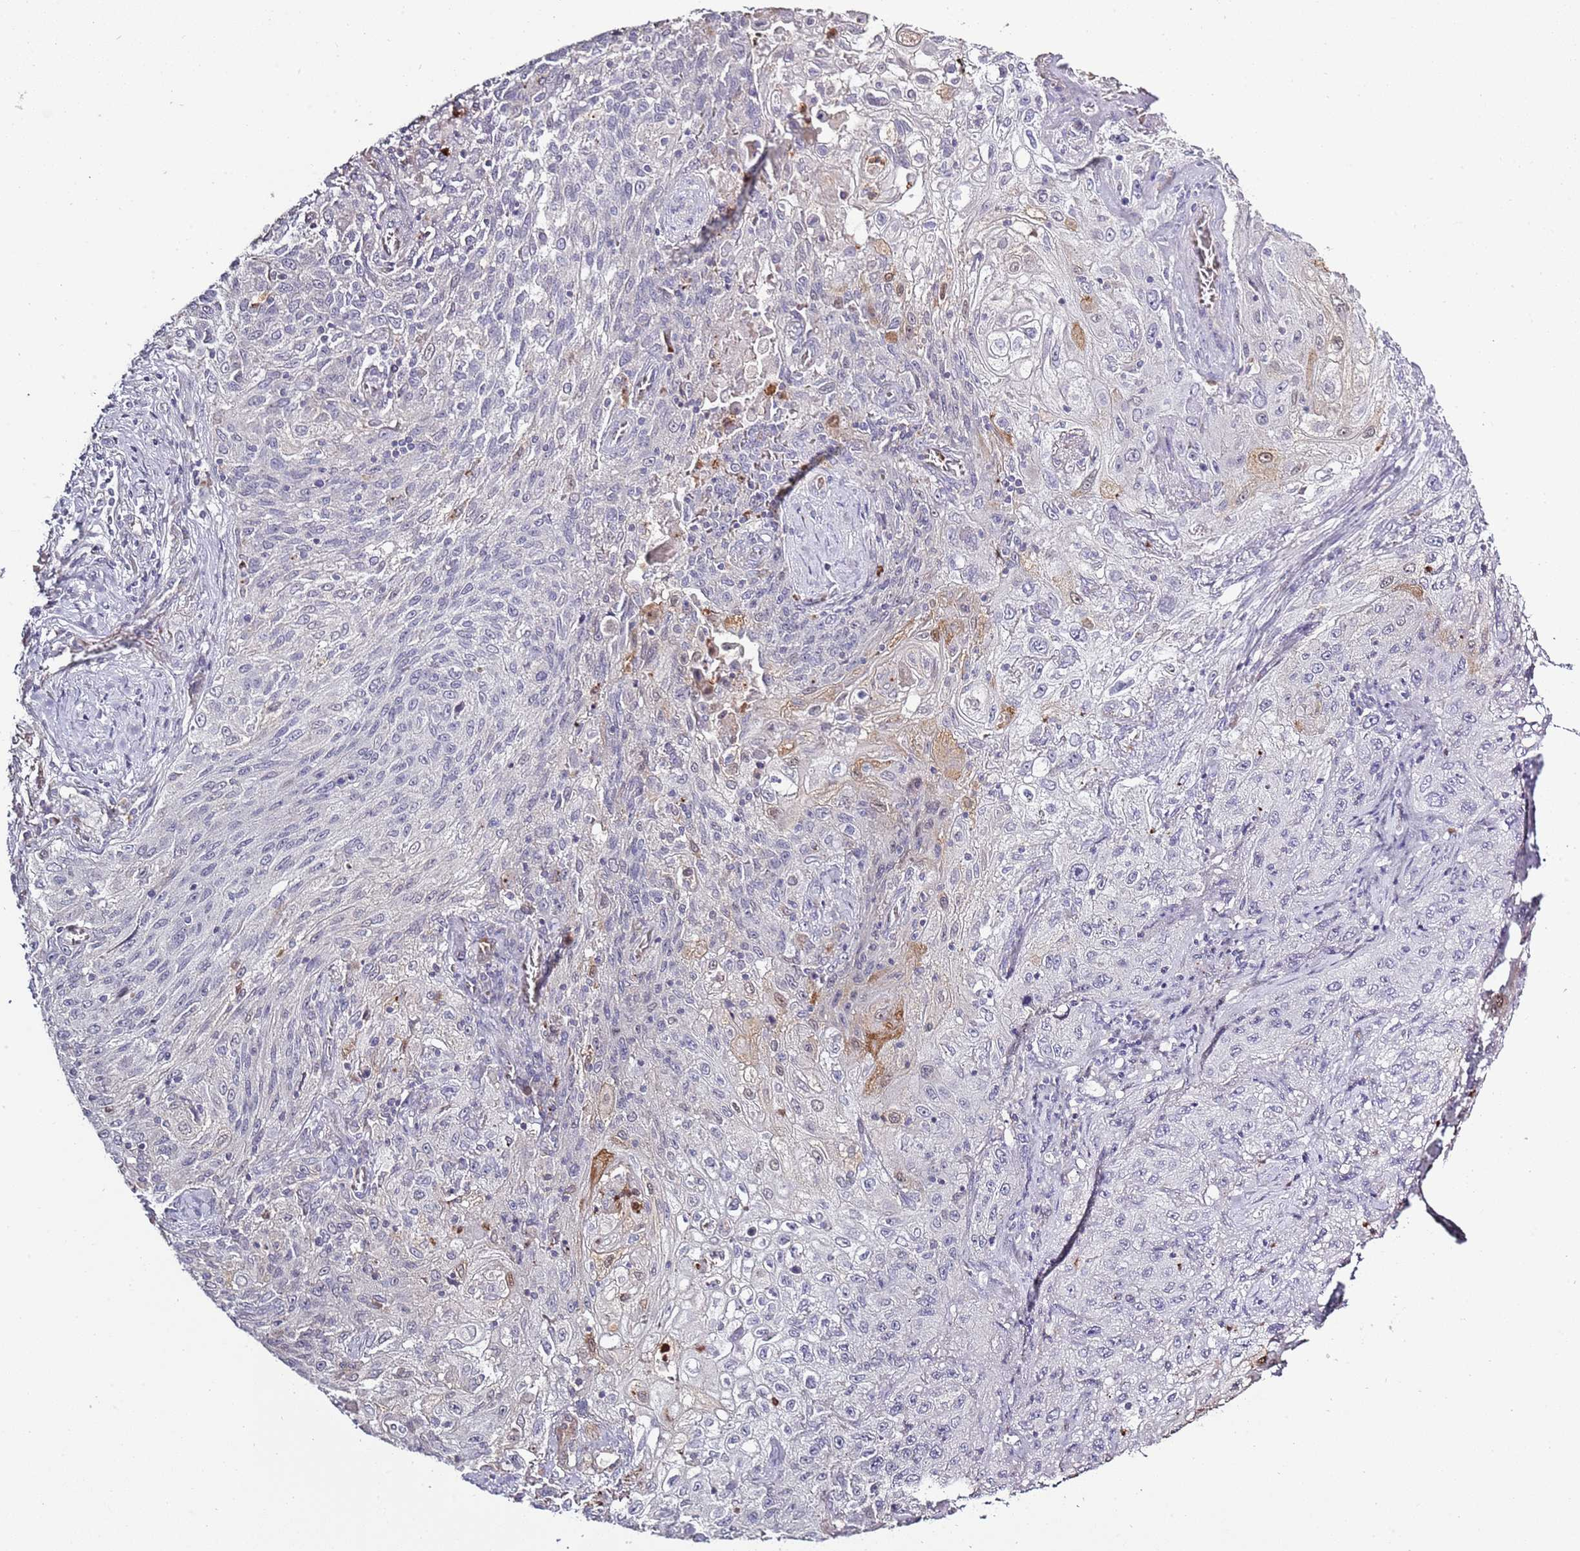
{"staining": {"intensity": "negative", "quantity": "none", "location": "none"}, "tissue": "lung cancer", "cell_type": "Tumor cells", "image_type": "cancer", "snomed": [{"axis": "morphology", "description": "Squamous cell carcinoma, NOS"}, {"axis": "topography", "description": "Lung"}], "caption": "The IHC image has no significant positivity in tumor cells of lung squamous cell carcinoma tissue.", "gene": "P2RY13", "patient": {"sex": "female", "age": 69}}